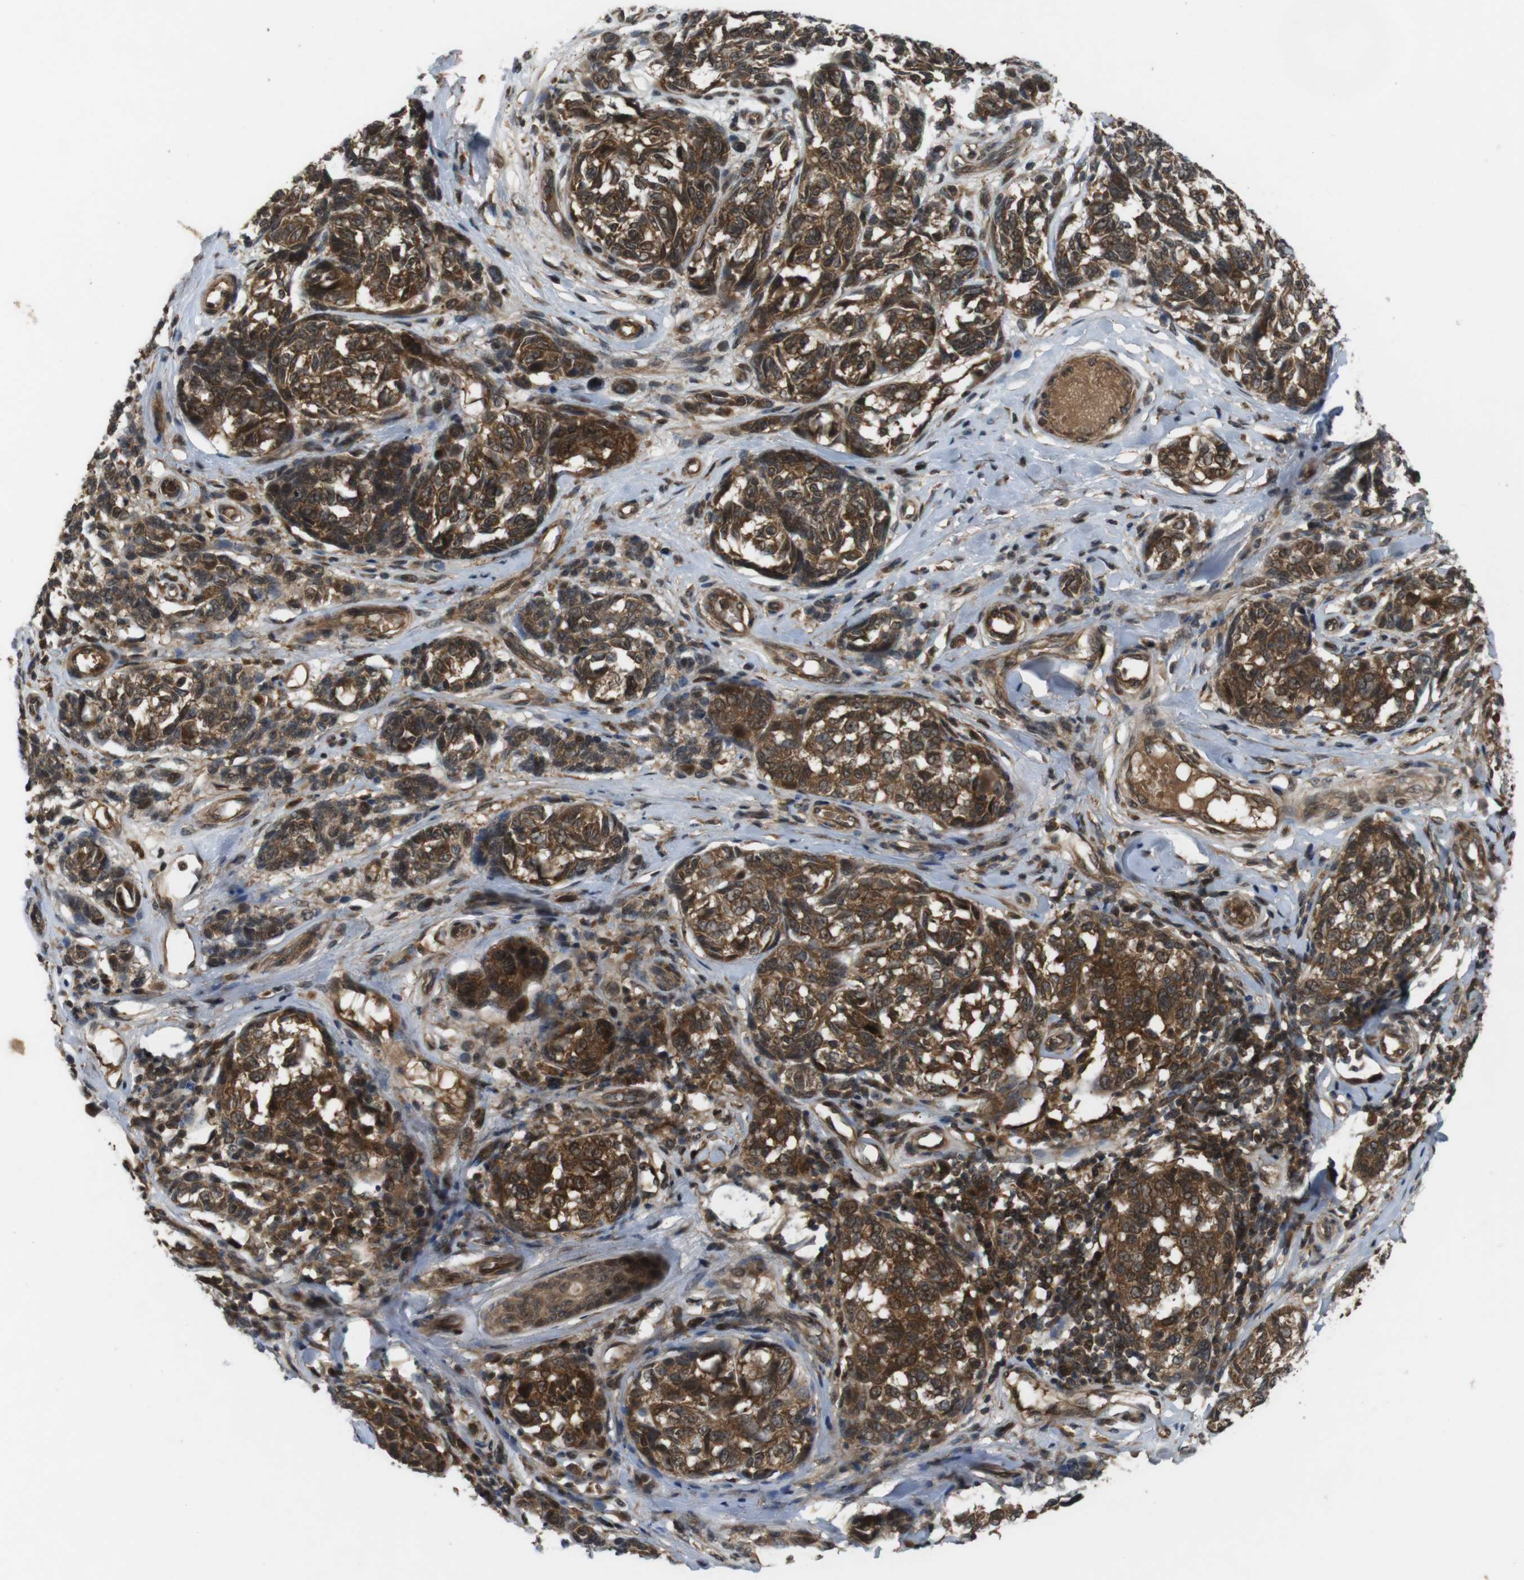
{"staining": {"intensity": "strong", "quantity": ">75%", "location": "cytoplasmic/membranous"}, "tissue": "melanoma", "cell_type": "Tumor cells", "image_type": "cancer", "snomed": [{"axis": "morphology", "description": "Malignant melanoma, NOS"}, {"axis": "topography", "description": "Skin"}], "caption": "Approximately >75% of tumor cells in malignant melanoma exhibit strong cytoplasmic/membranous protein expression as visualized by brown immunohistochemical staining.", "gene": "NFKBIE", "patient": {"sex": "female", "age": 64}}